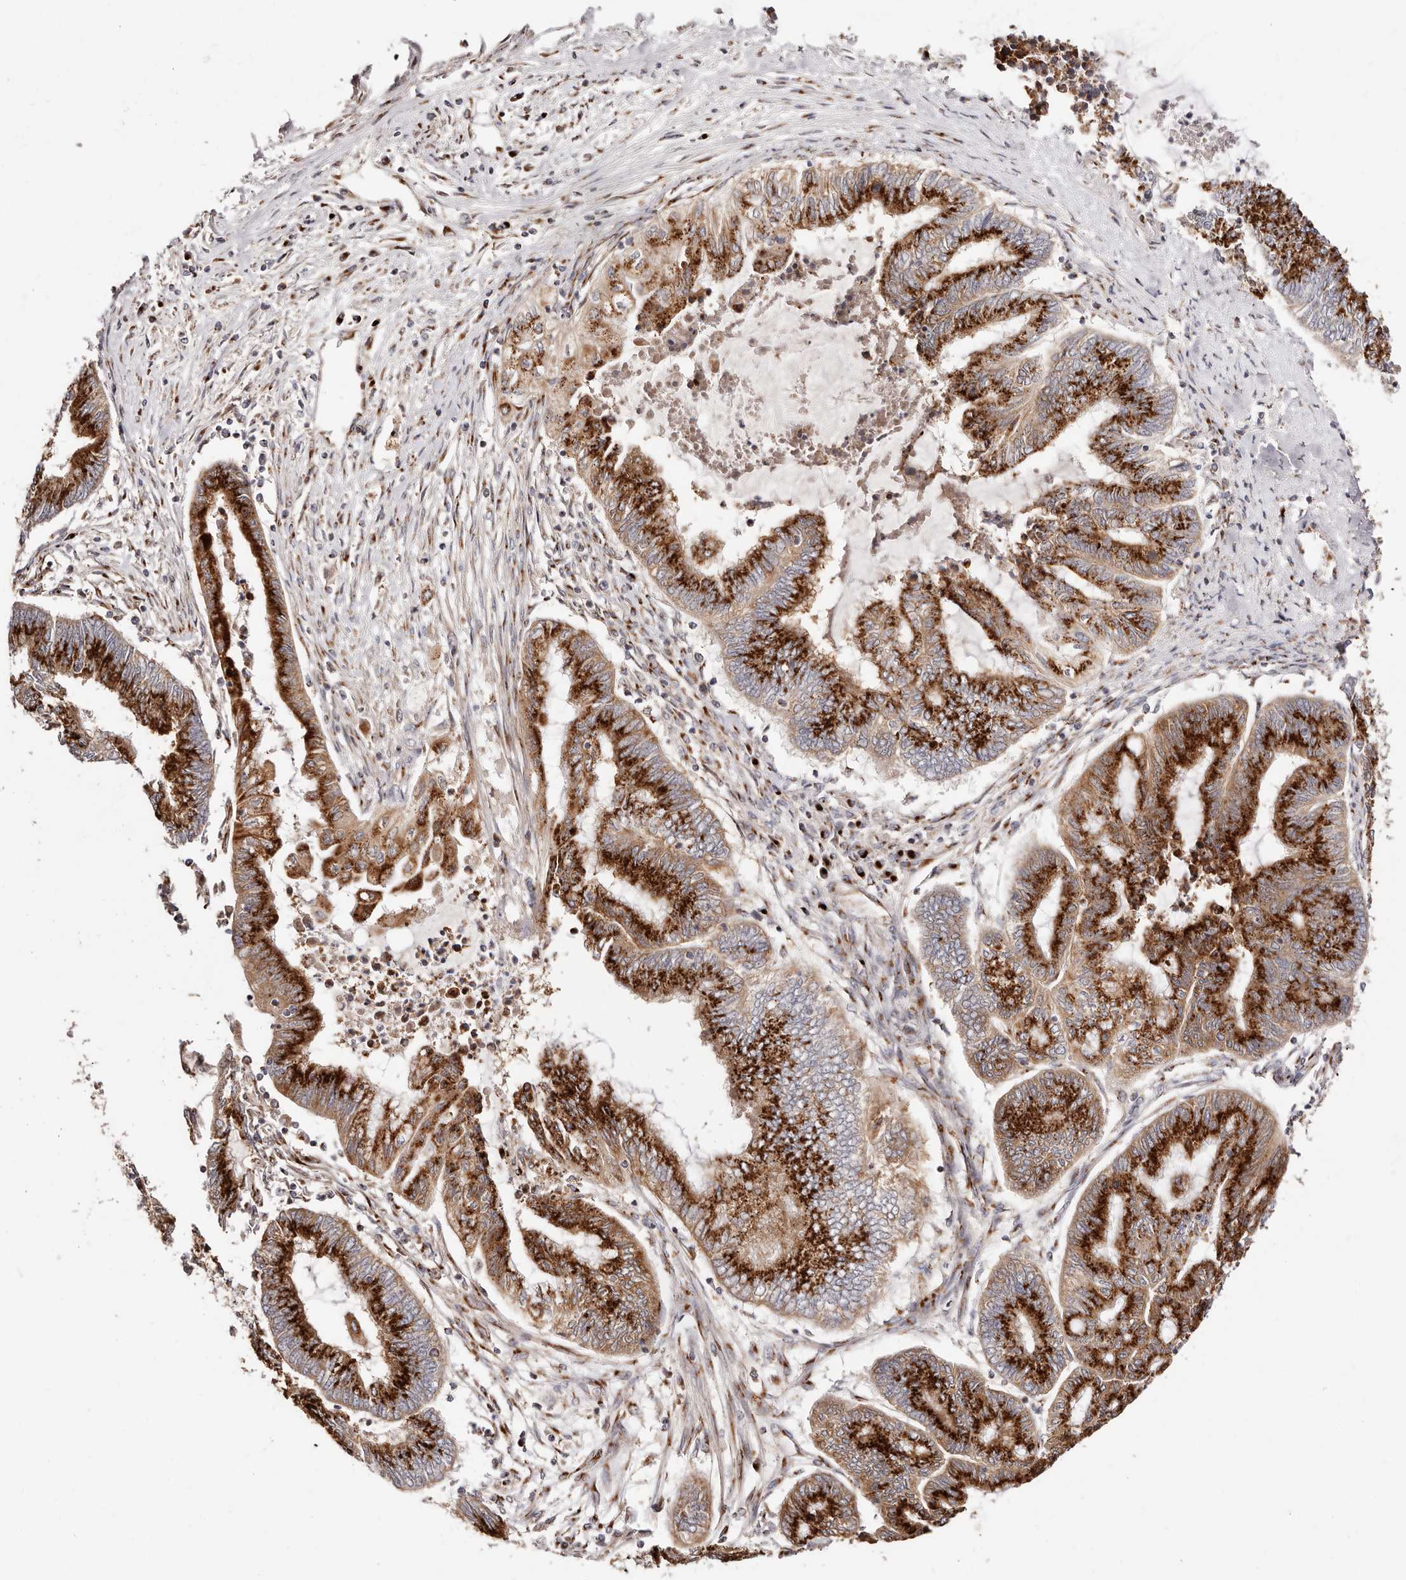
{"staining": {"intensity": "strong", "quantity": ">75%", "location": "cytoplasmic/membranous"}, "tissue": "endometrial cancer", "cell_type": "Tumor cells", "image_type": "cancer", "snomed": [{"axis": "morphology", "description": "Adenocarcinoma, NOS"}, {"axis": "topography", "description": "Uterus"}, {"axis": "topography", "description": "Endometrium"}], "caption": "A high-resolution photomicrograph shows IHC staining of adenocarcinoma (endometrial), which shows strong cytoplasmic/membranous staining in about >75% of tumor cells.", "gene": "MAPK6", "patient": {"sex": "female", "age": 70}}